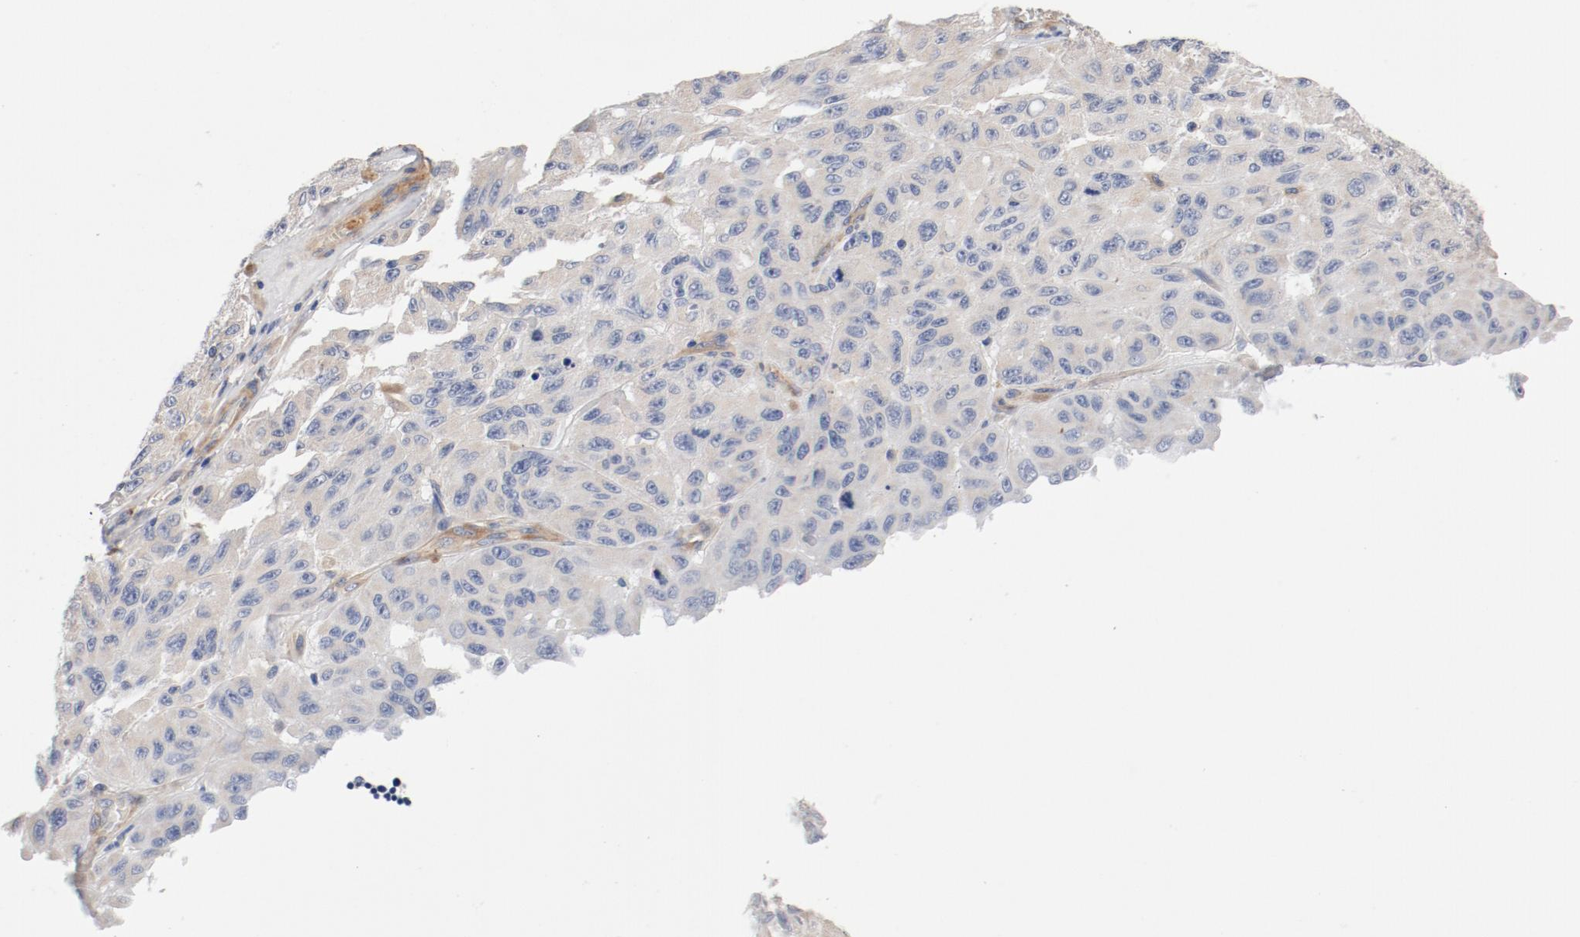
{"staining": {"intensity": "negative", "quantity": "none", "location": "none"}, "tissue": "melanoma", "cell_type": "Tumor cells", "image_type": "cancer", "snomed": [{"axis": "morphology", "description": "Malignant melanoma, NOS"}, {"axis": "topography", "description": "Skin"}], "caption": "Immunohistochemical staining of human malignant melanoma displays no significant staining in tumor cells.", "gene": "ILK", "patient": {"sex": "male", "age": 30}}